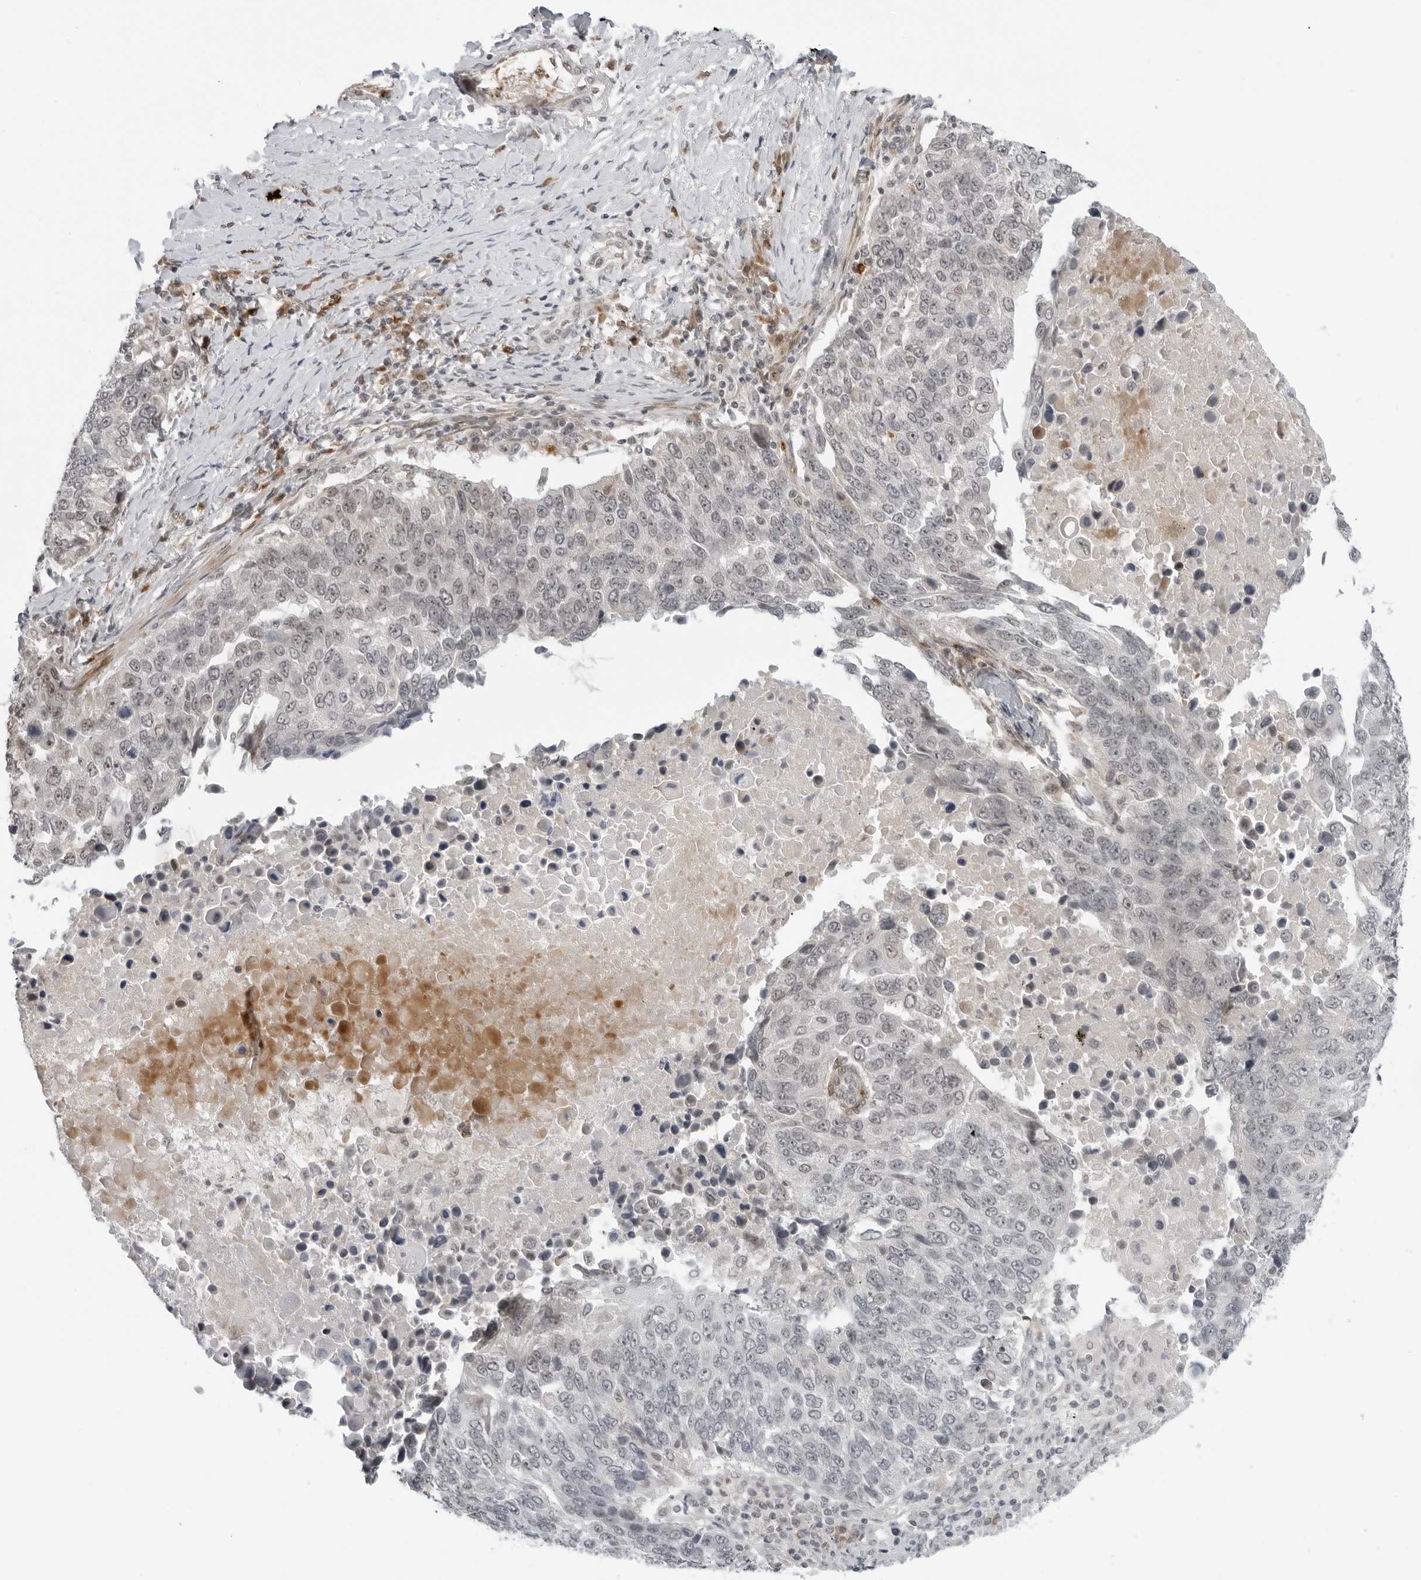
{"staining": {"intensity": "negative", "quantity": "none", "location": "none"}, "tissue": "lung cancer", "cell_type": "Tumor cells", "image_type": "cancer", "snomed": [{"axis": "morphology", "description": "Squamous cell carcinoma, NOS"}, {"axis": "topography", "description": "Lung"}], "caption": "A micrograph of human lung cancer (squamous cell carcinoma) is negative for staining in tumor cells.", "gene": "SUGCT", "patient": {"sex": "male", "age": 66}}